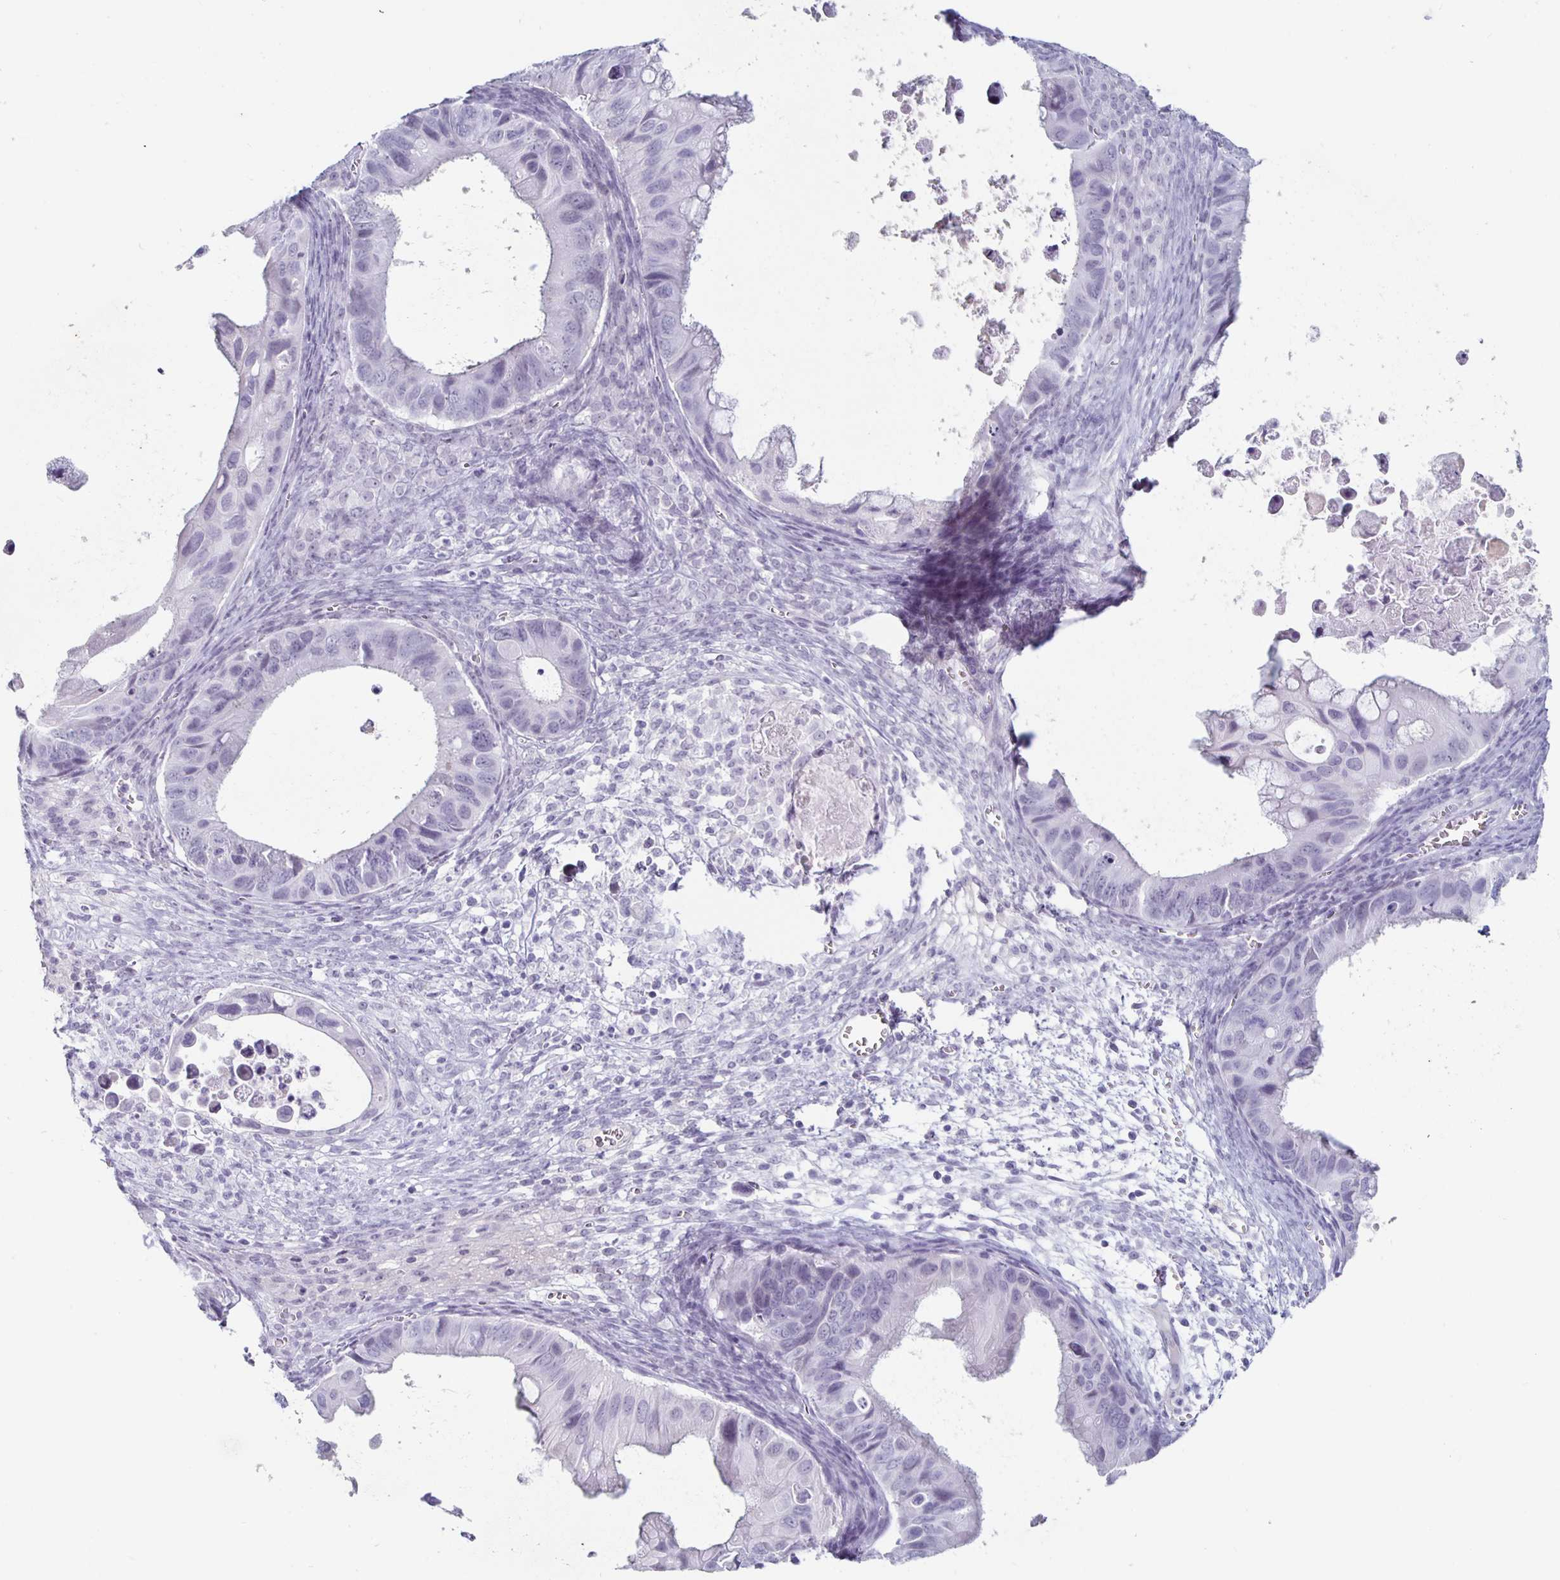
{"staining": {"intensity": "negative", "quantity": "none", "location": "none"}, "tissue": "ovarian cancer", "cell_type": "Tumor cells", "image_type": "cancer", "snomed": [{"axis": "morphology", "description": "Cystadenocarcinoma, mucinous, NOS"}, {"axis": "topography", "description": "Ovary"}], "caption": "A high-resolution histopathology image shows immunohistochemistry staining of mucinous cystadenocarcinoma (ovarian), which exhibits no significant positivity in tumor cells.", "gene": "KCNQ2", "patient": {"sex": "female", "age": 64}}